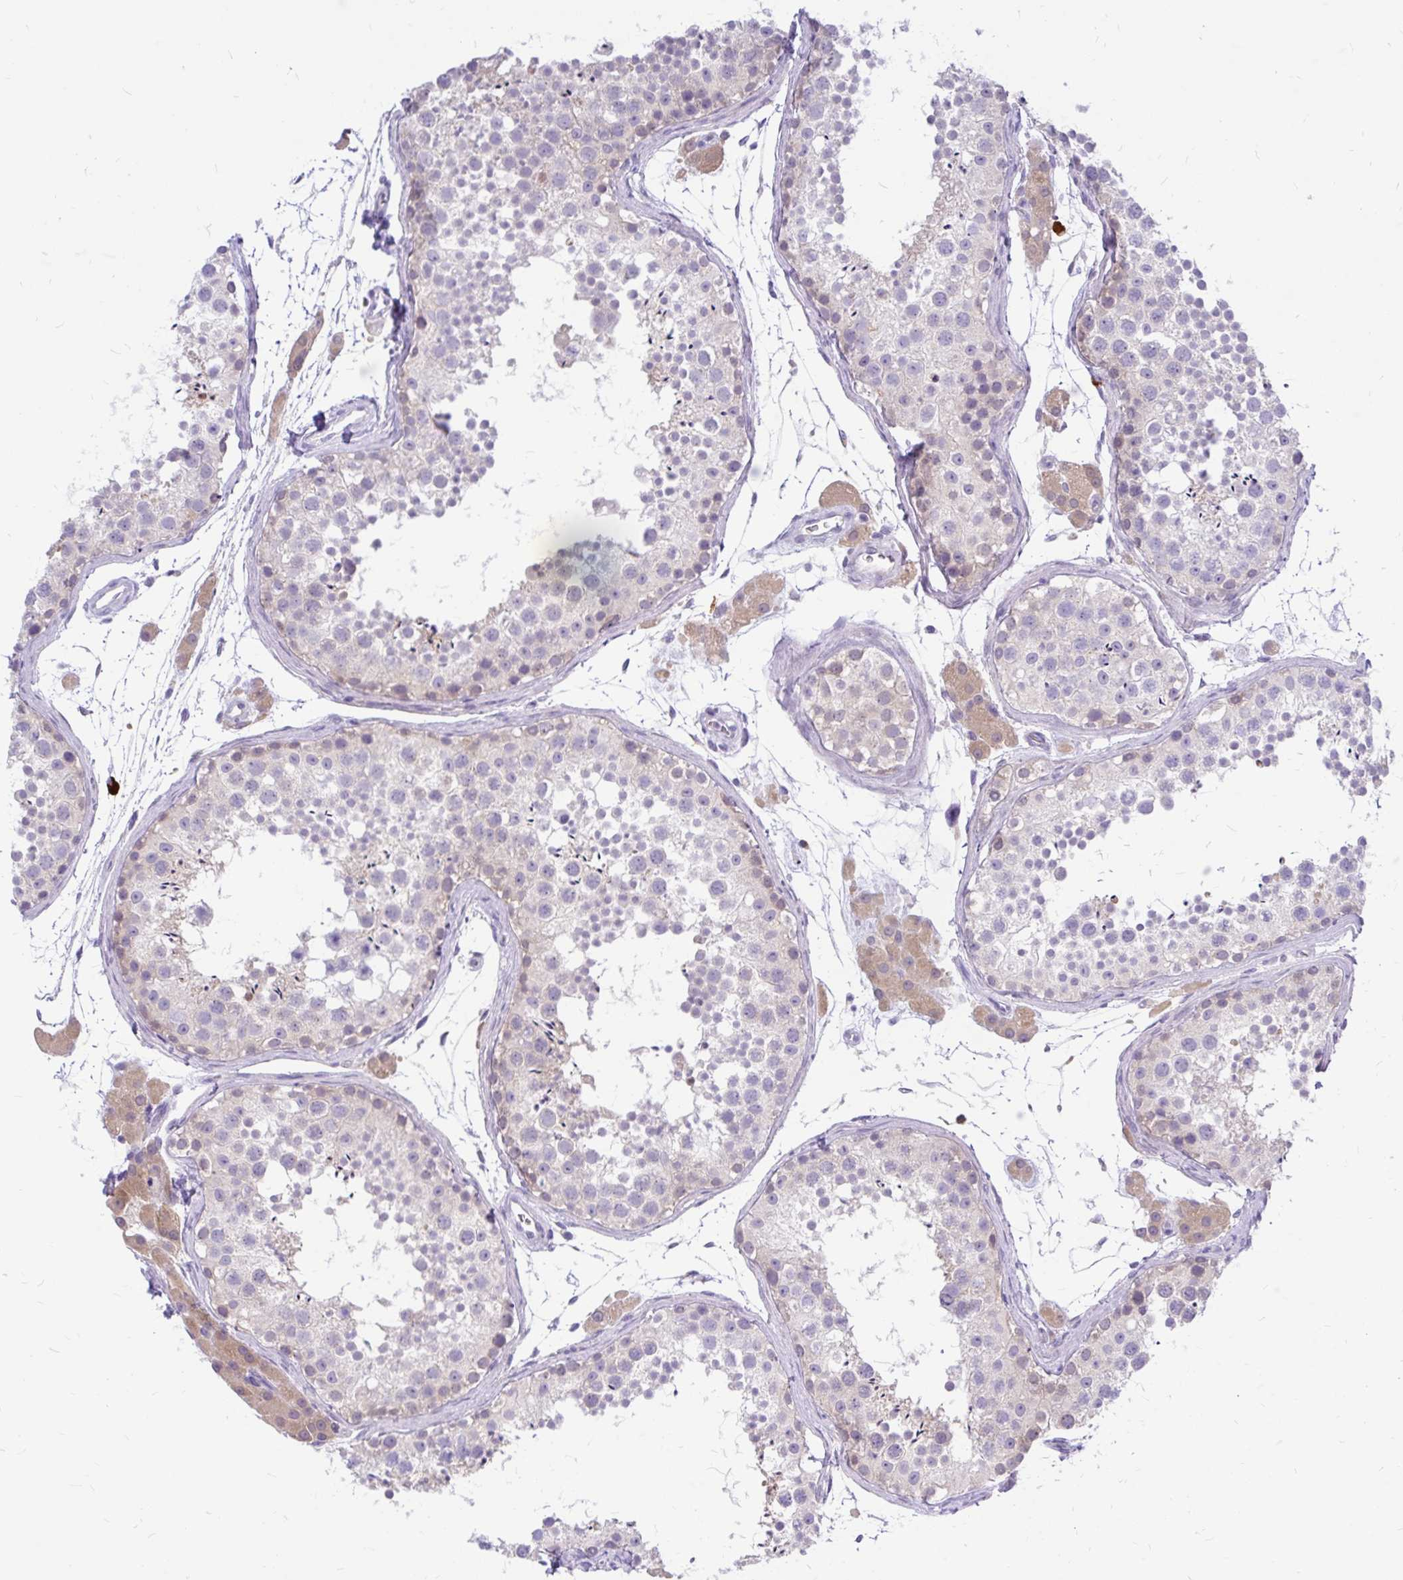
{"staining": {"intensity": "weak", "quantity": "<25%", "location": "cytoplasmic/membranous"}, "tissue": "testis", "cell_type": "Cells in seminiferous ducts", "image_type": "normal", "snomed": [{"axis": "morphology", "description": "Normal tissue, NOS"}, {"axis": "topography", "description": "Testis"}], "caption": "Cells in seminiferous ducts show no significant positivity in normal testis. Nuclei are stained in blue.", "gene": "MAP1LC3A", "patient": {"sex": "male", "age": 41}}